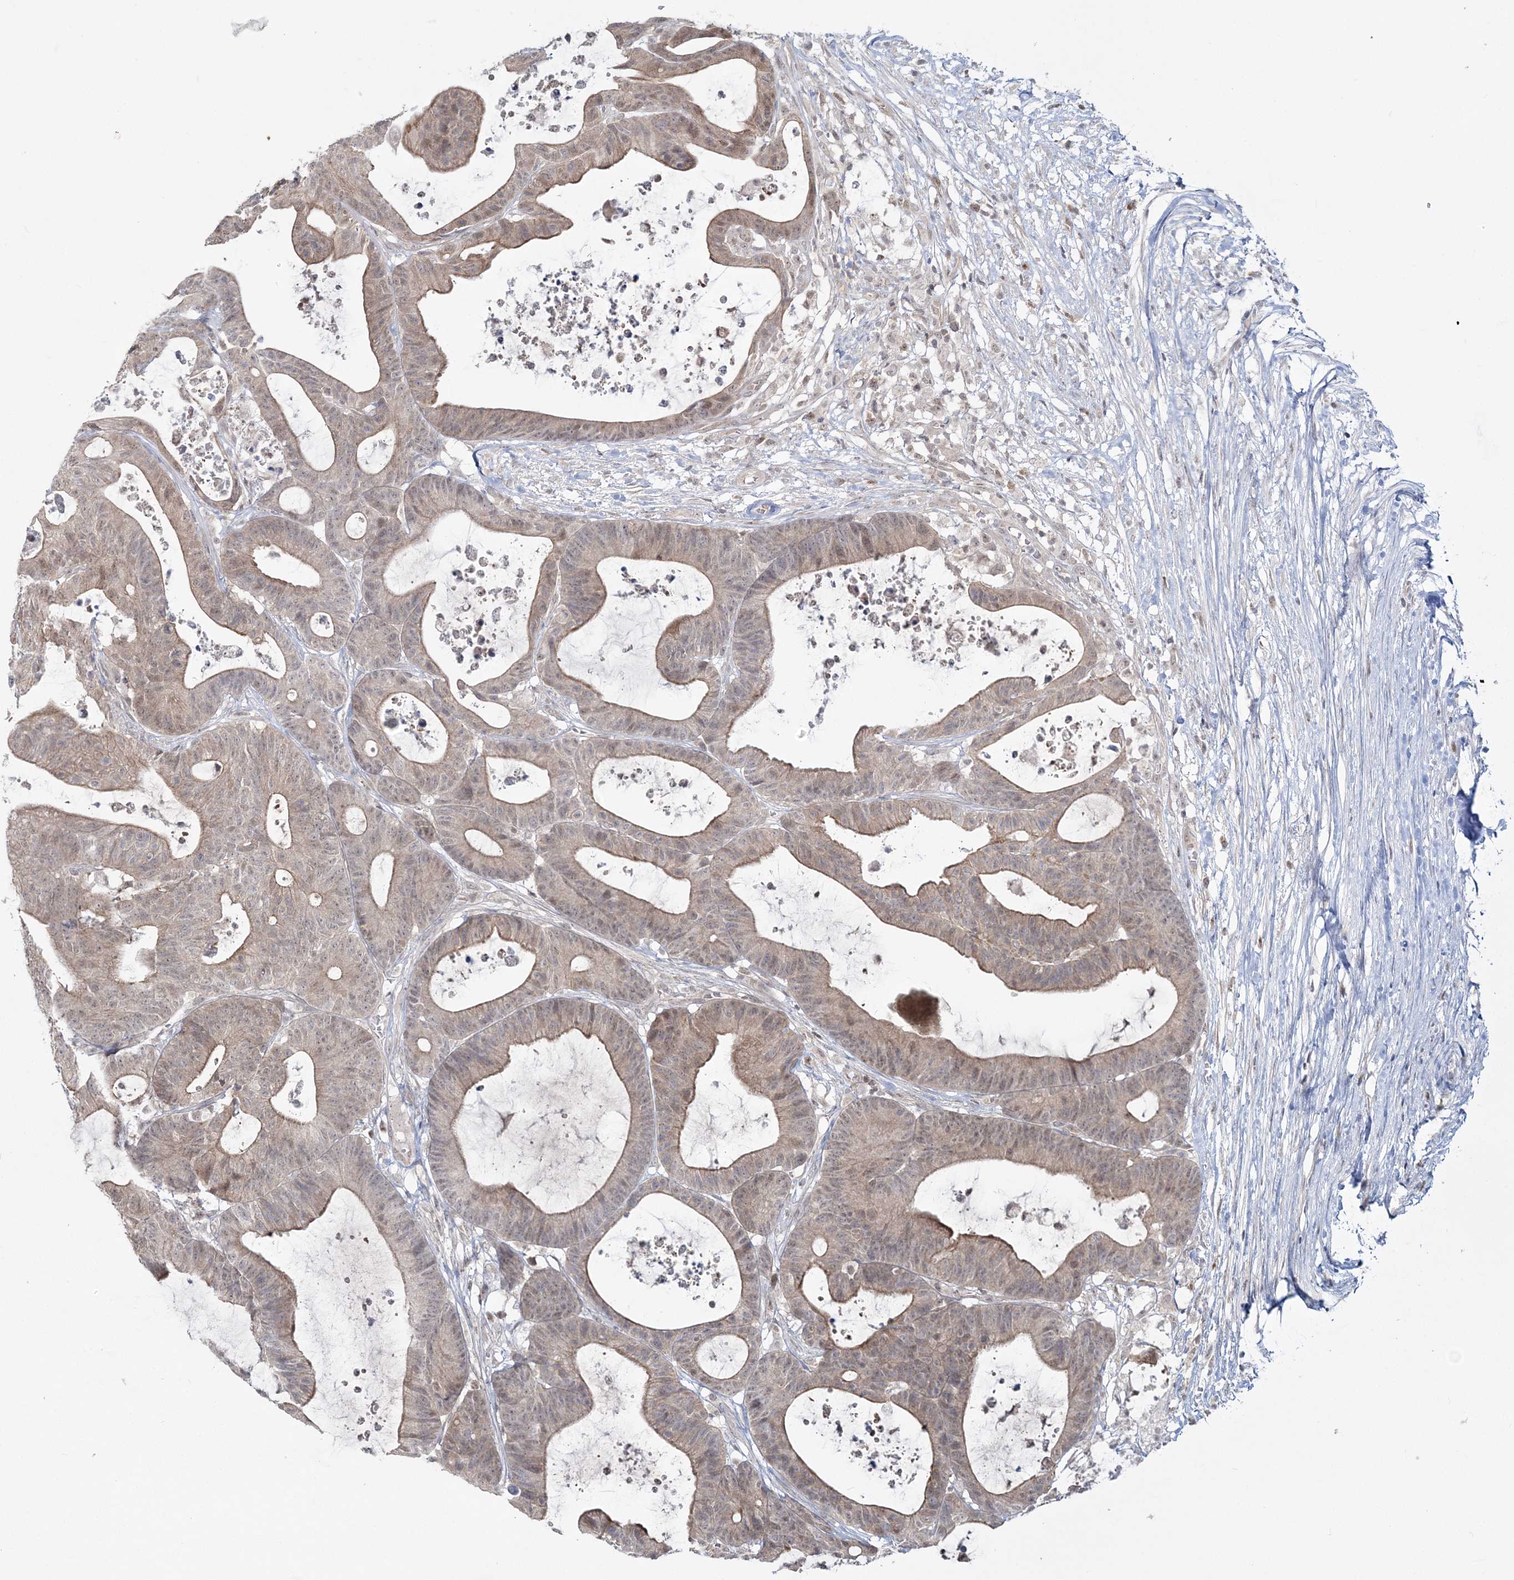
{"staining": {"intensity": "moderate", "quantity": "25%-75%", "location": "cytoplasmic/membranous,nuclear"}, "tissue": "colorectal cancer", "cell_type": "Tumor cells", "image_type": "cancer", "snomed": [{"axis": "morphology", "description": "Adenocarcinoma, NOS"}, {"axis": "topography", "description": "Colon"}], "caption": "Colorectal cancer stained with a brown dye reveals moderate cytoplasmic/membranous and nuclear positive positivity in approximately 25%-75% of tumor cells.", "gene": "ZFAND6", "patient": {"sex": "female", "age": 84}}